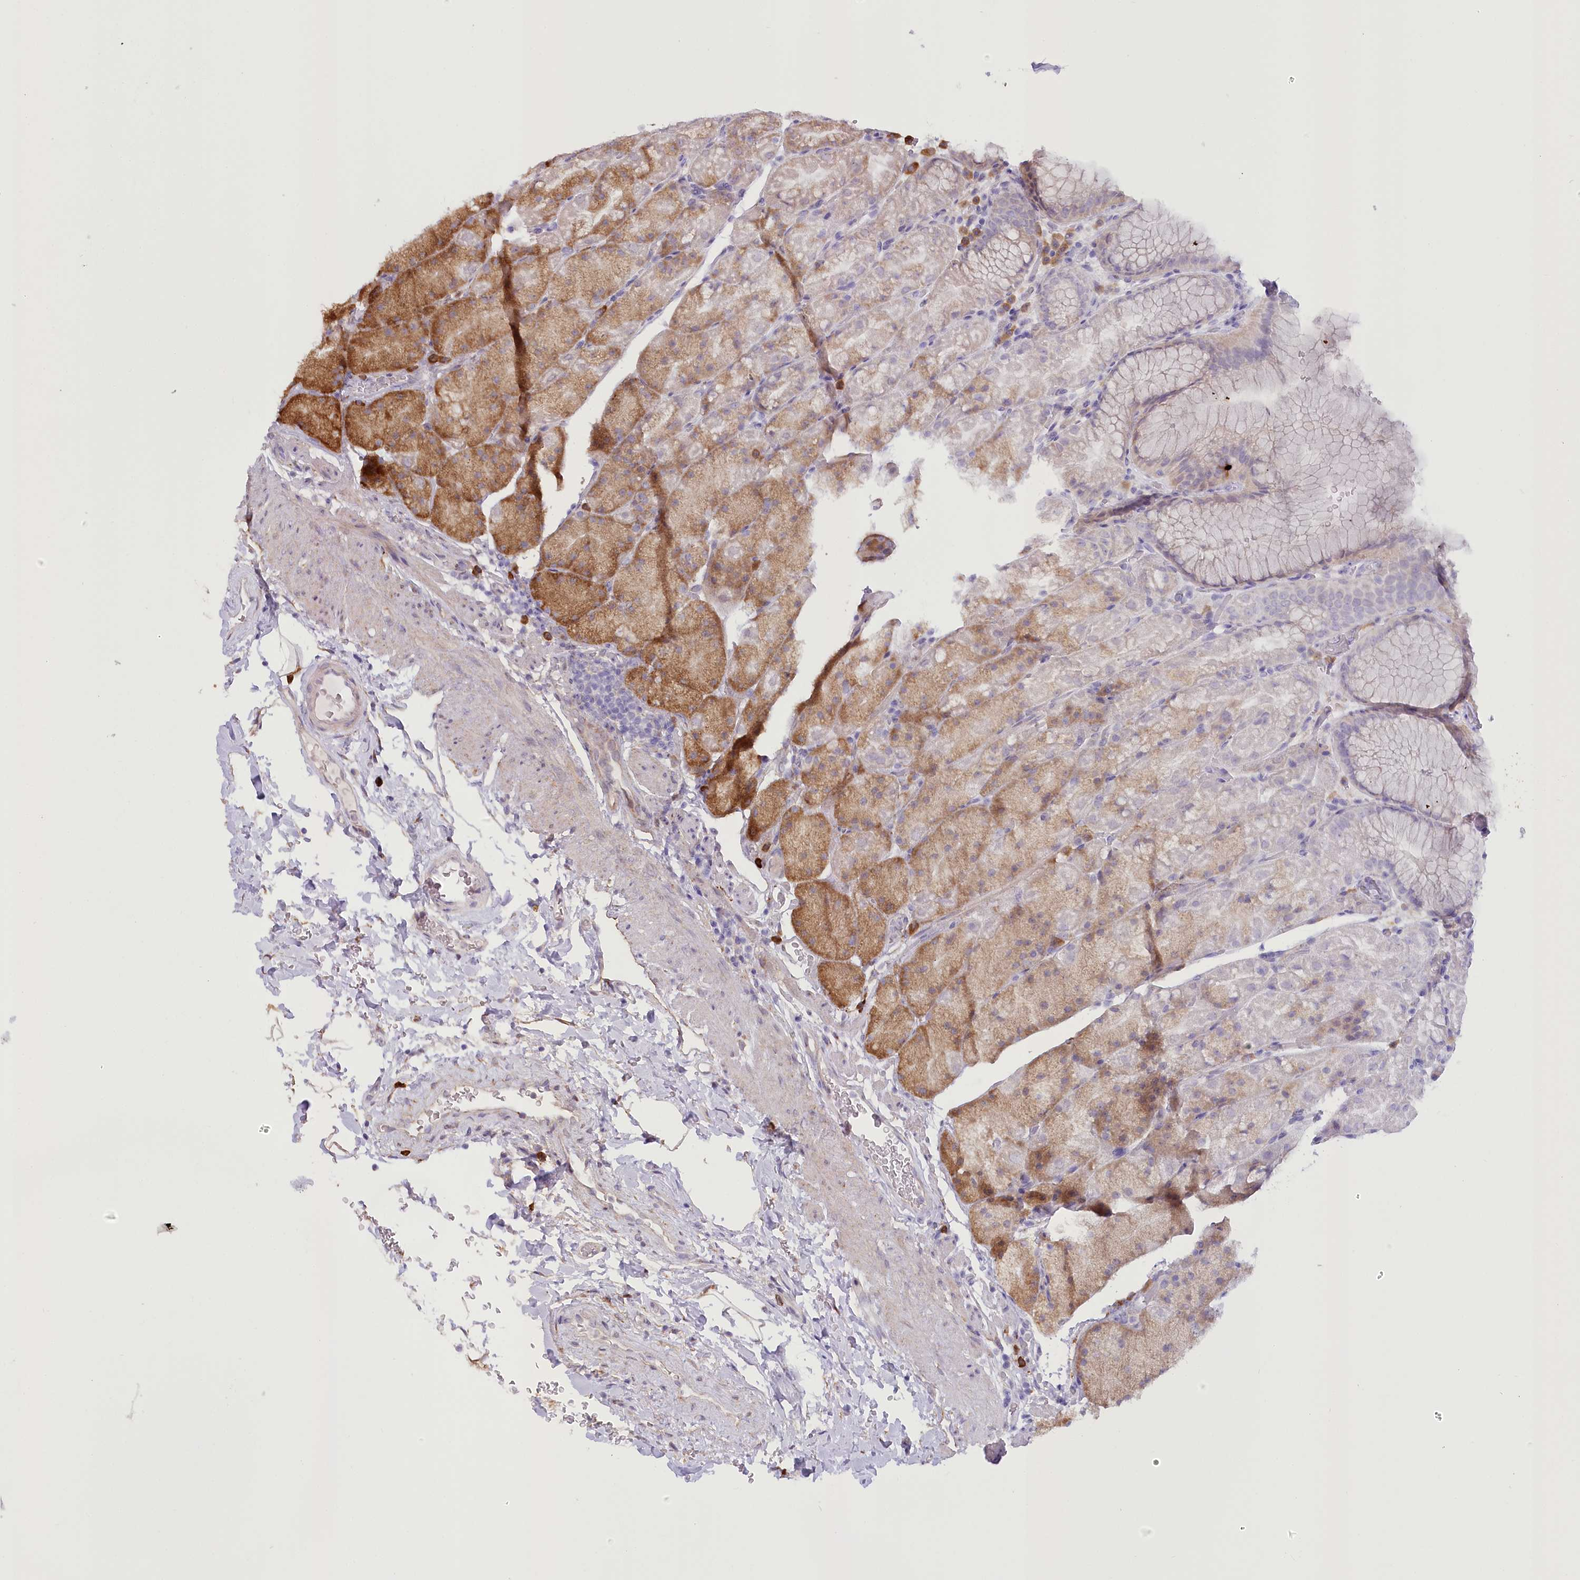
{"staining": {"intensity": "moderate", "quantity": "25%-75%", "location": "cytoplasmic/membranous"}, "tissue": "stomach", "cell_type": "Glandular cells", "image_type": "normal", "snomed": [{"axis": "morphology", "description": "Normal tissue, NOS"}, {"axis": "topography", "description": "Stomach, upper"}, {"axis": "topography", "description": "Stomach, lower"}], "caption": "An immunohistochemistry micrograph of normal tissue is shown. Protein staining in brown highlights moderate cytoplasmic/membranous positivity in stomach within glandular cells.", "gene": "NCKAP5", "patient": {"sex": "male", "age": 67}}